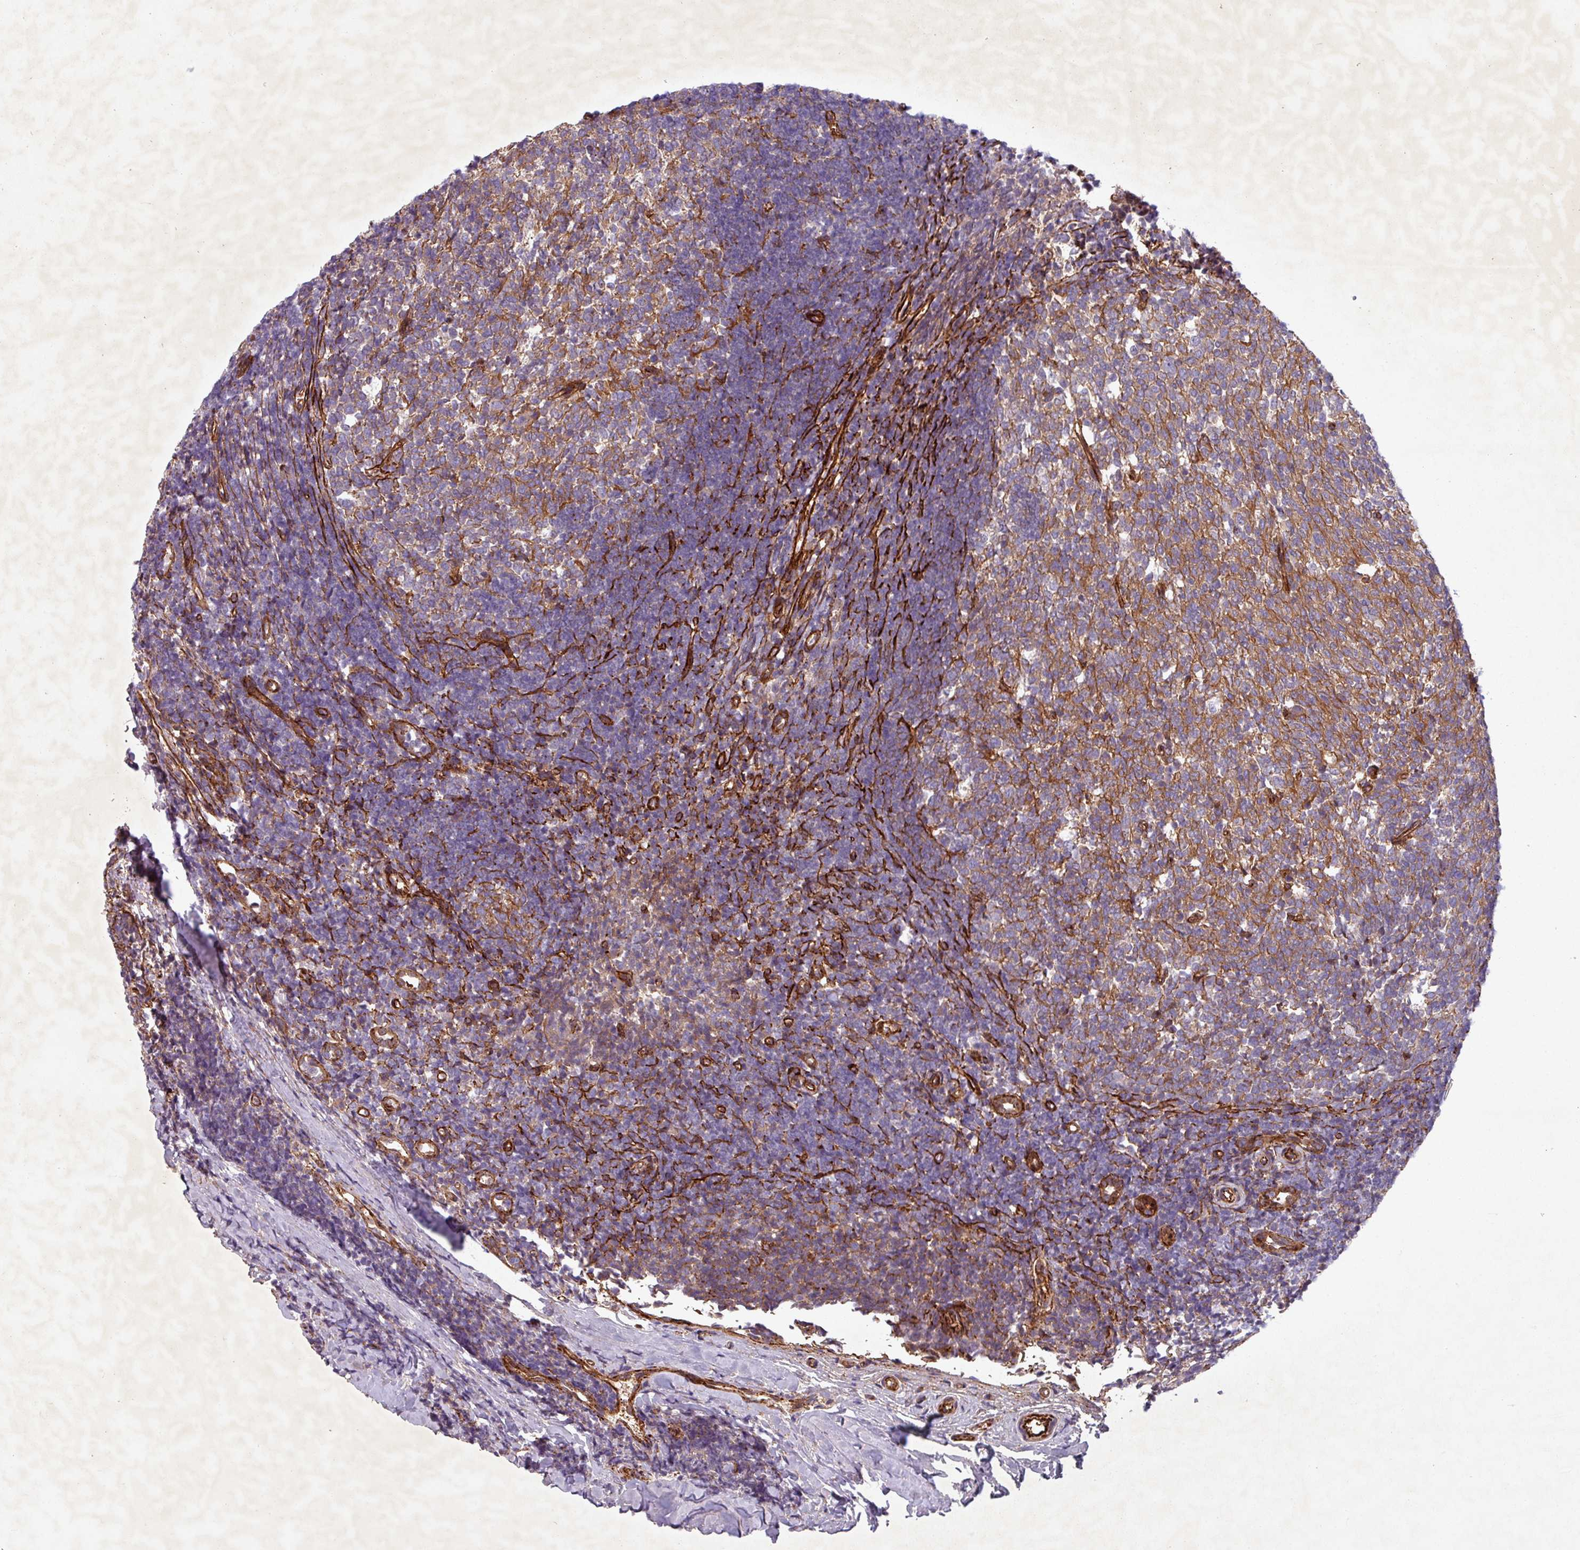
{"staining": {"intensity": "moderate", "quantity": ">75%", "location": "cytoplasmic/membranous"}, "tissue": "tonsil", "cell_type": "Germinal center cells", "image_type": "normal", "snomed": [{"axis": "morphology", "description": "Normal tissue, NOS"}, {"axis": "topography", "description": "Tonsil"}], "caption": "Immunohistochemistry (IHC) photomicrograph of benign human tonsil stained for a protein (brown), which demonstrates medium levels of moderate cytoplasmic/membranous positivity in approximately >75% of germinal center cells.", "gene": "ATP2C2", "patient": {"sex": "female", "age": 10}}